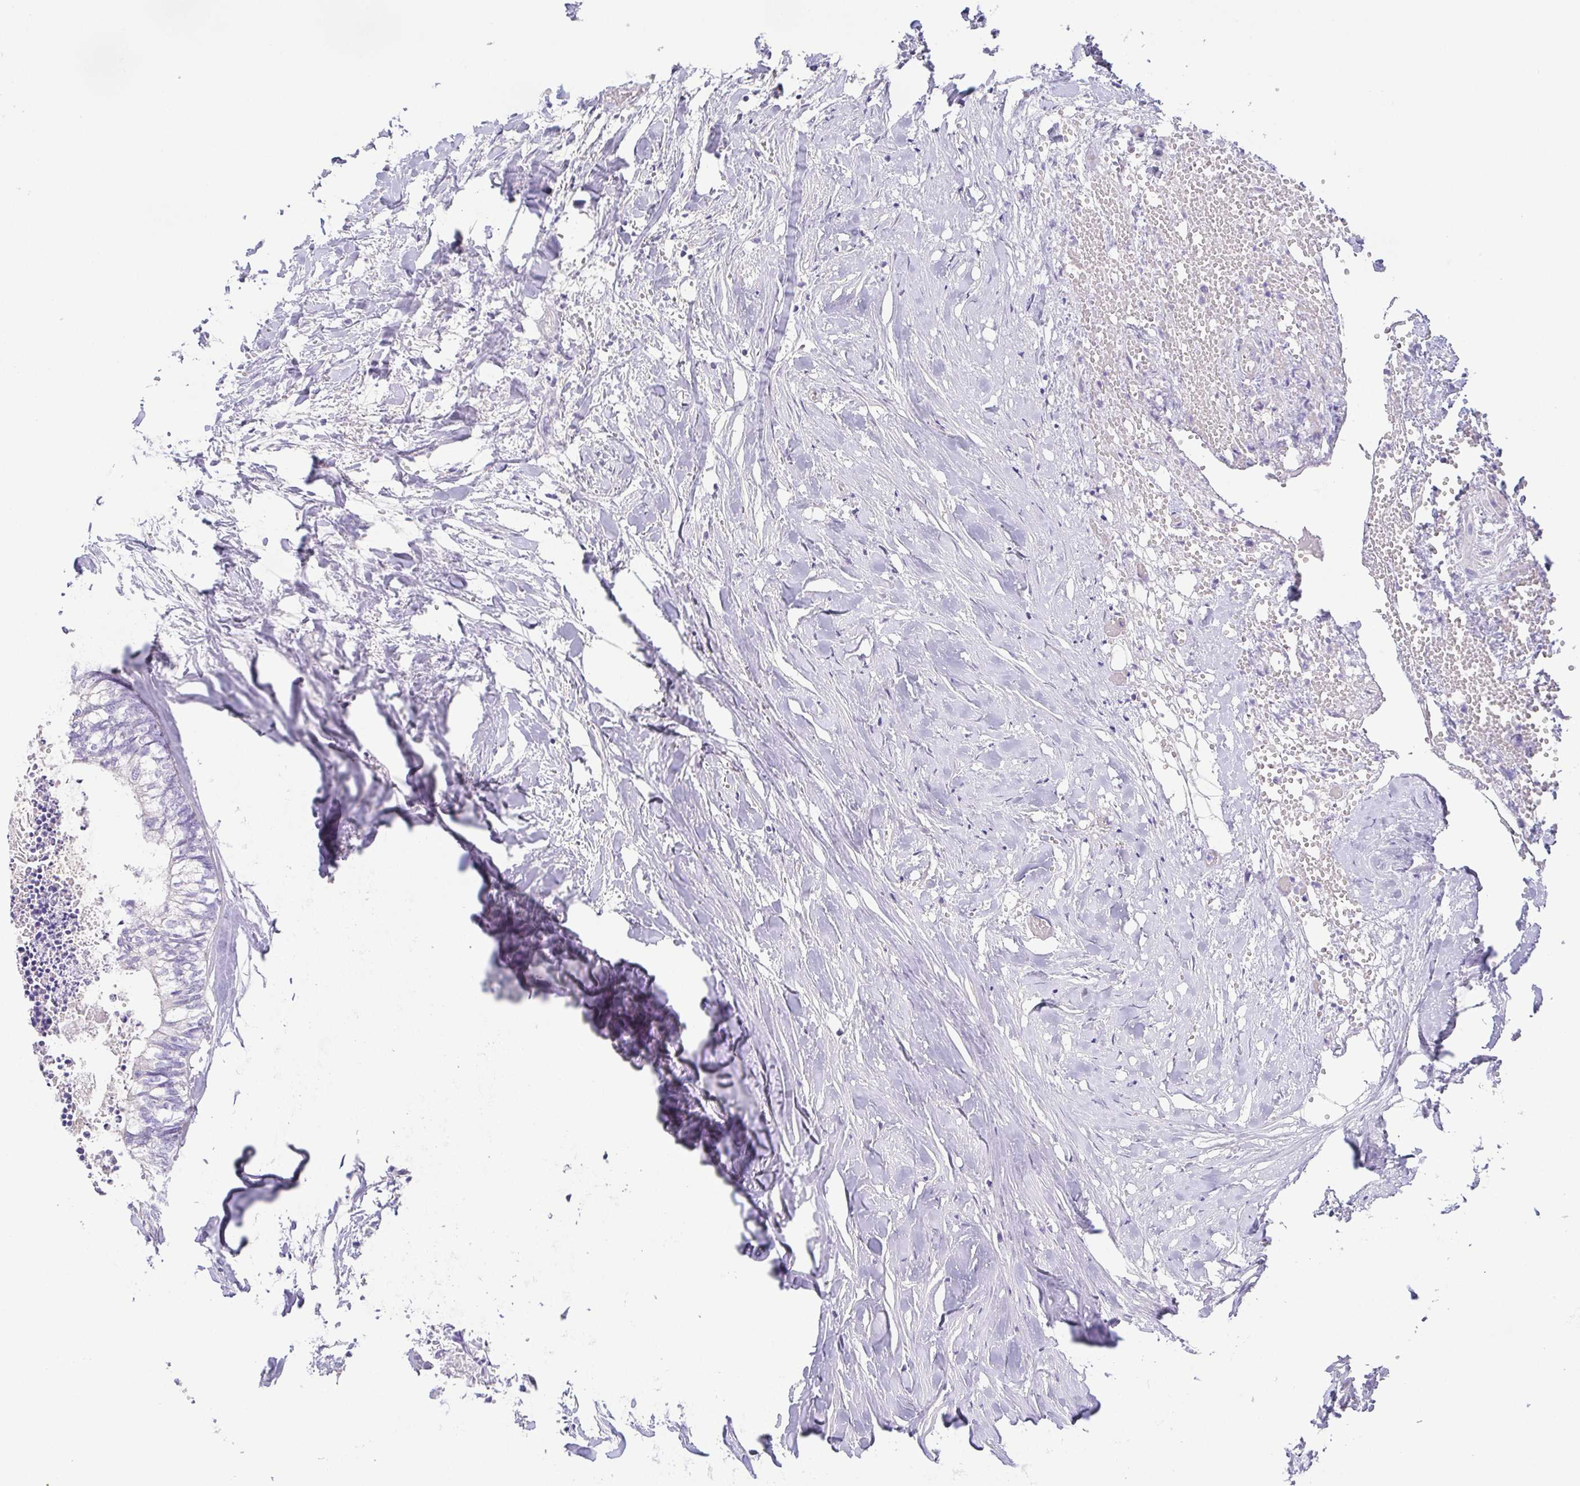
{"staining": {"intensity": "negative", "quantity": "none", "location": "none"}, "tissue": "colorectal cancer", "cell_type": "Tumor cells", "image_type": "cancer", "snomed": [{"axis": "morphology", "description": "Adenocarcinoma, NOS"}, {"axis": "topography", "description": "Colon"}, {"axis": "topography", "description": "Rectum"}], "caption": "DAB immunohistochemical staining of human adenocarcinoma (colorectal) demonstrates no significant expression in tumor cells.", "gene": "PKDREJ", "patient": {"sex": "male", "age": 57}}